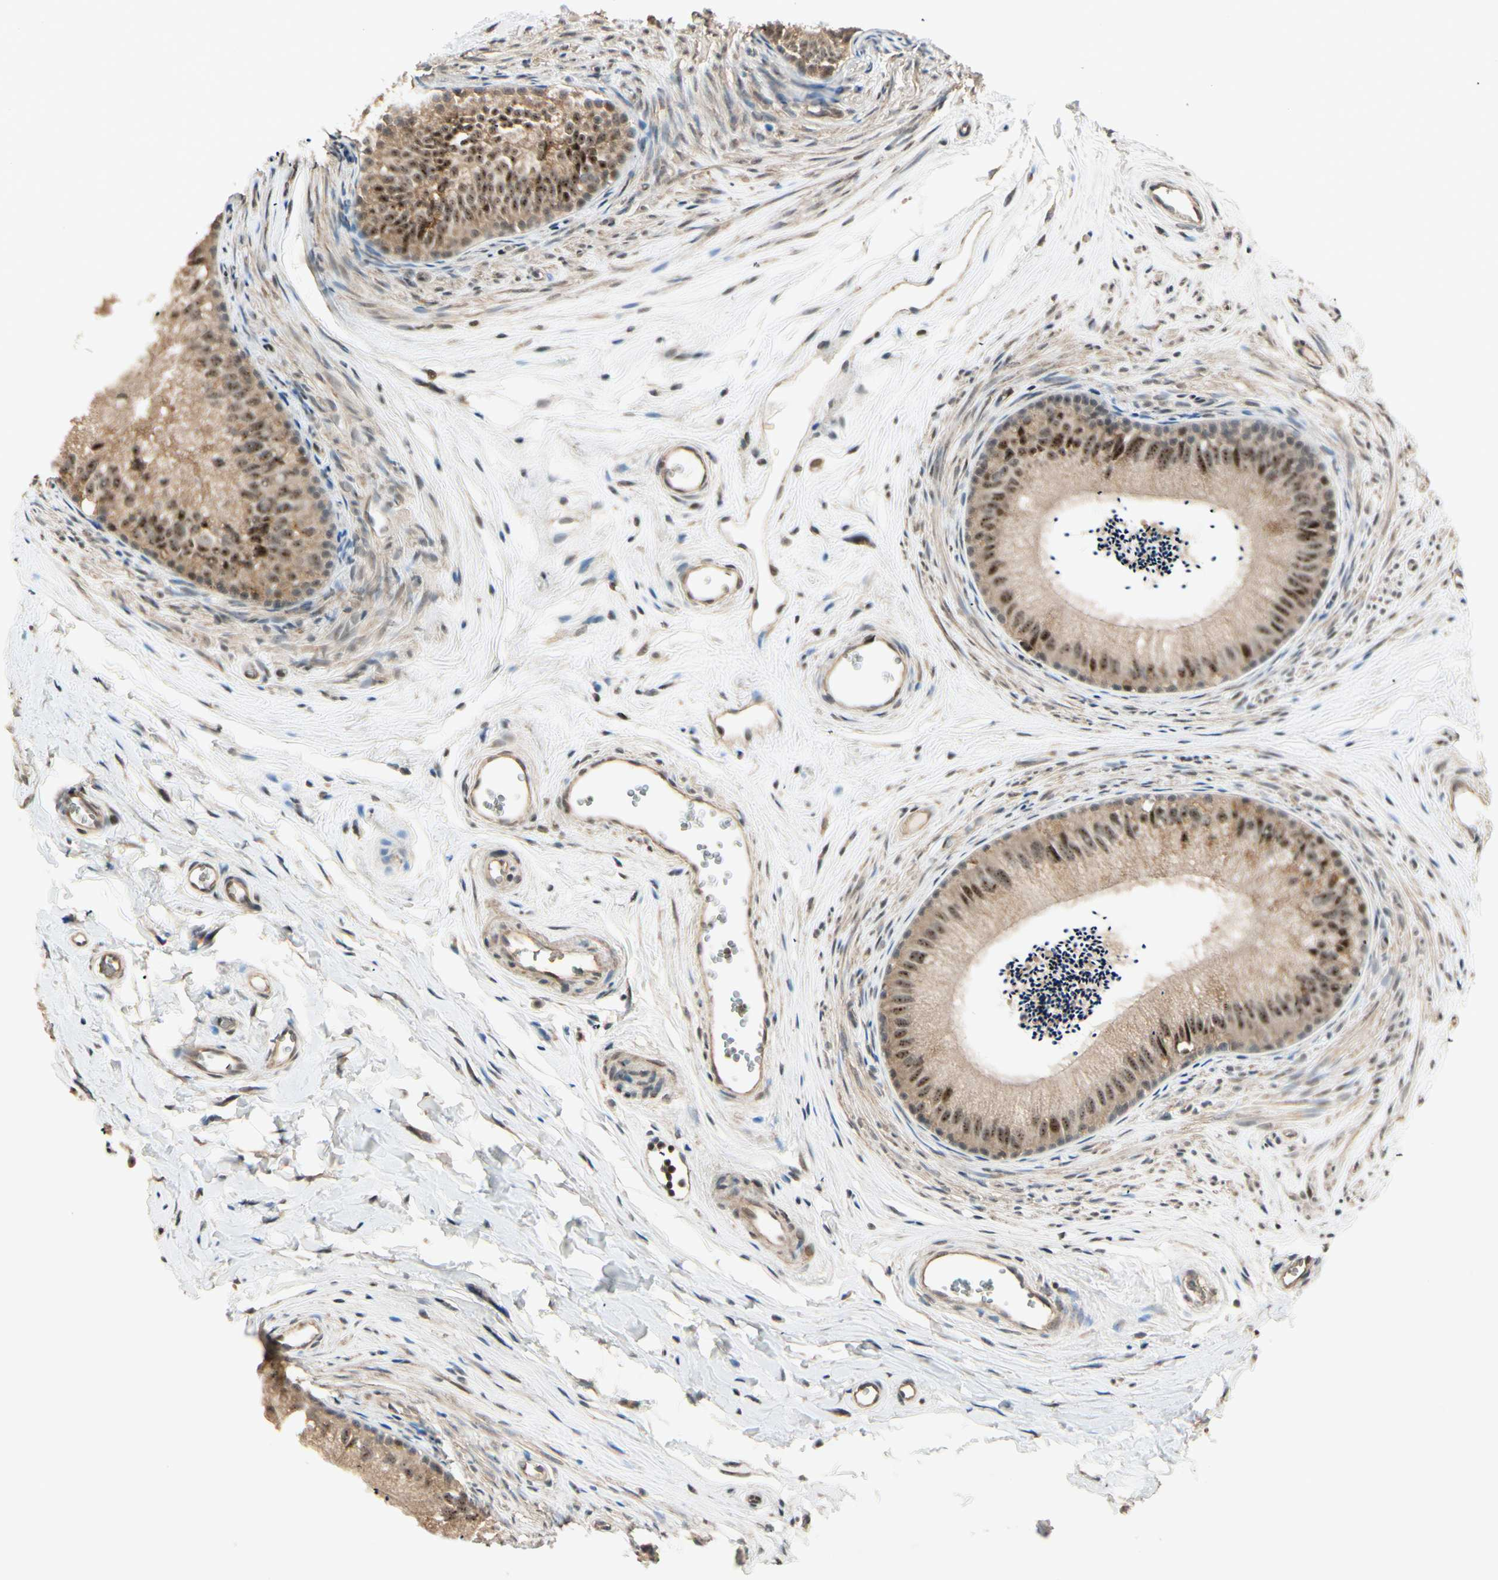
{"staining": {"intensity": "moderate", "quantity": ">75%", "location": "cytoplasmic/membranous,nuclear"}, "tissue": "epididymis", "cell_type": "Glandular cells", "image_type": "normal", "snomed": [{"axis": "morphology", "description": "Normal tissue, NOS"}, {"axis": "topography", "description": "Epididymis"}], "caption": "IHC micrograph of unremarkable epididymis: human epididymis stained using IHC reveals medium levels of moderate protein expression localized specifically in the cytoplasmic/membranous,nuclear of glandular cells, appearing as a cytoplasmic/membranous,nuclear brown color.", "gene": "MCPH1", "patient": {"sex": "male", "age": 56}}